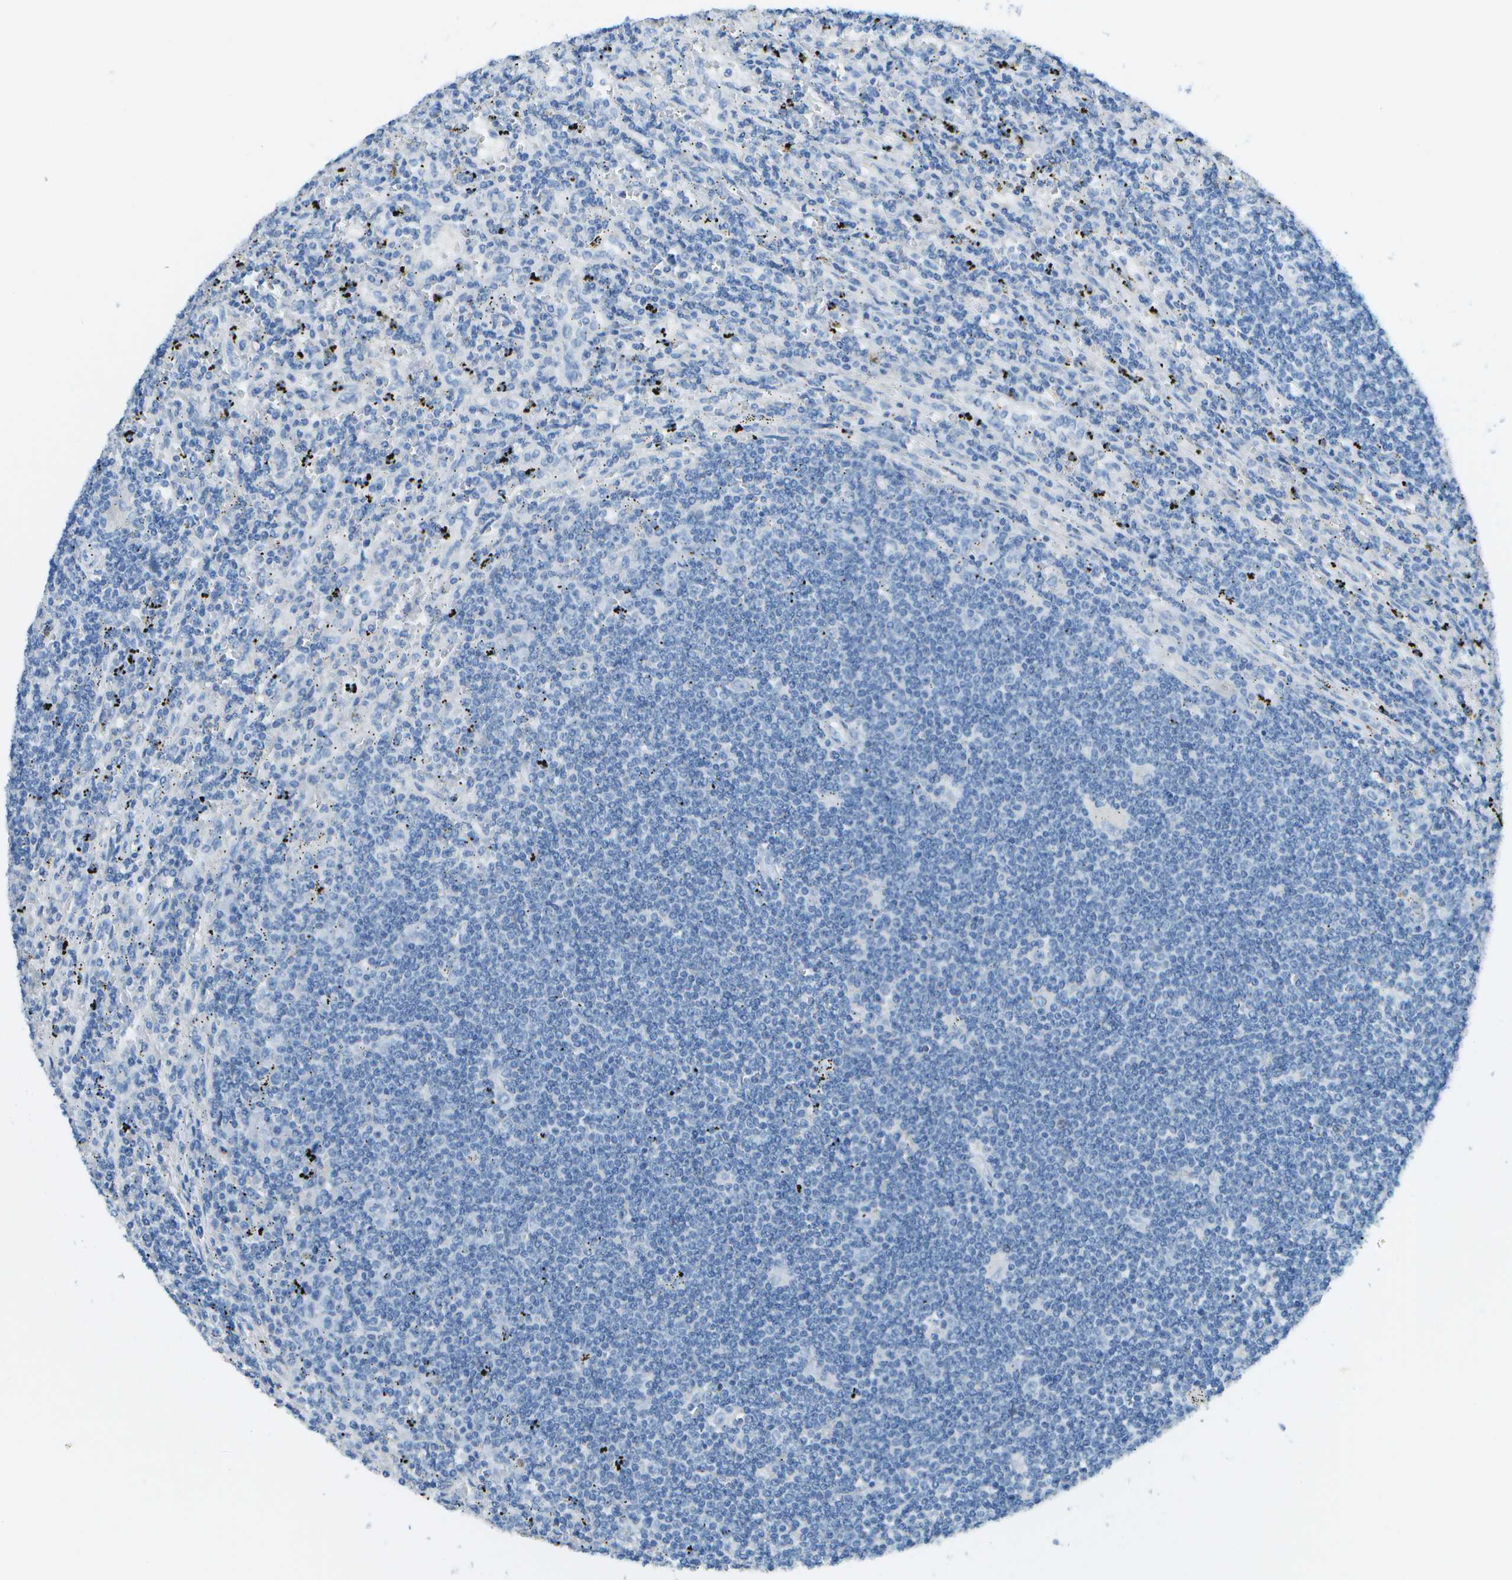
{"staining": {"intensity": "negative", "quantity": "none", "location": "none"}, "tissue": "lymphoma", "cell_type": "Tumor cells", "image_type": "cancer", "snomed": [{"axis": "morphology", "description": "Malignant lymphoma, non-Hodgkin's type, Low grade"}, {"axis": "topography", "description": "Spleen"}], "caption": "DAB immunohistochemical staining of human lymphoma displays no significant expression in tumor cells.", "gene": "C1S", "patient": {"sex": "male", "age": 76}}